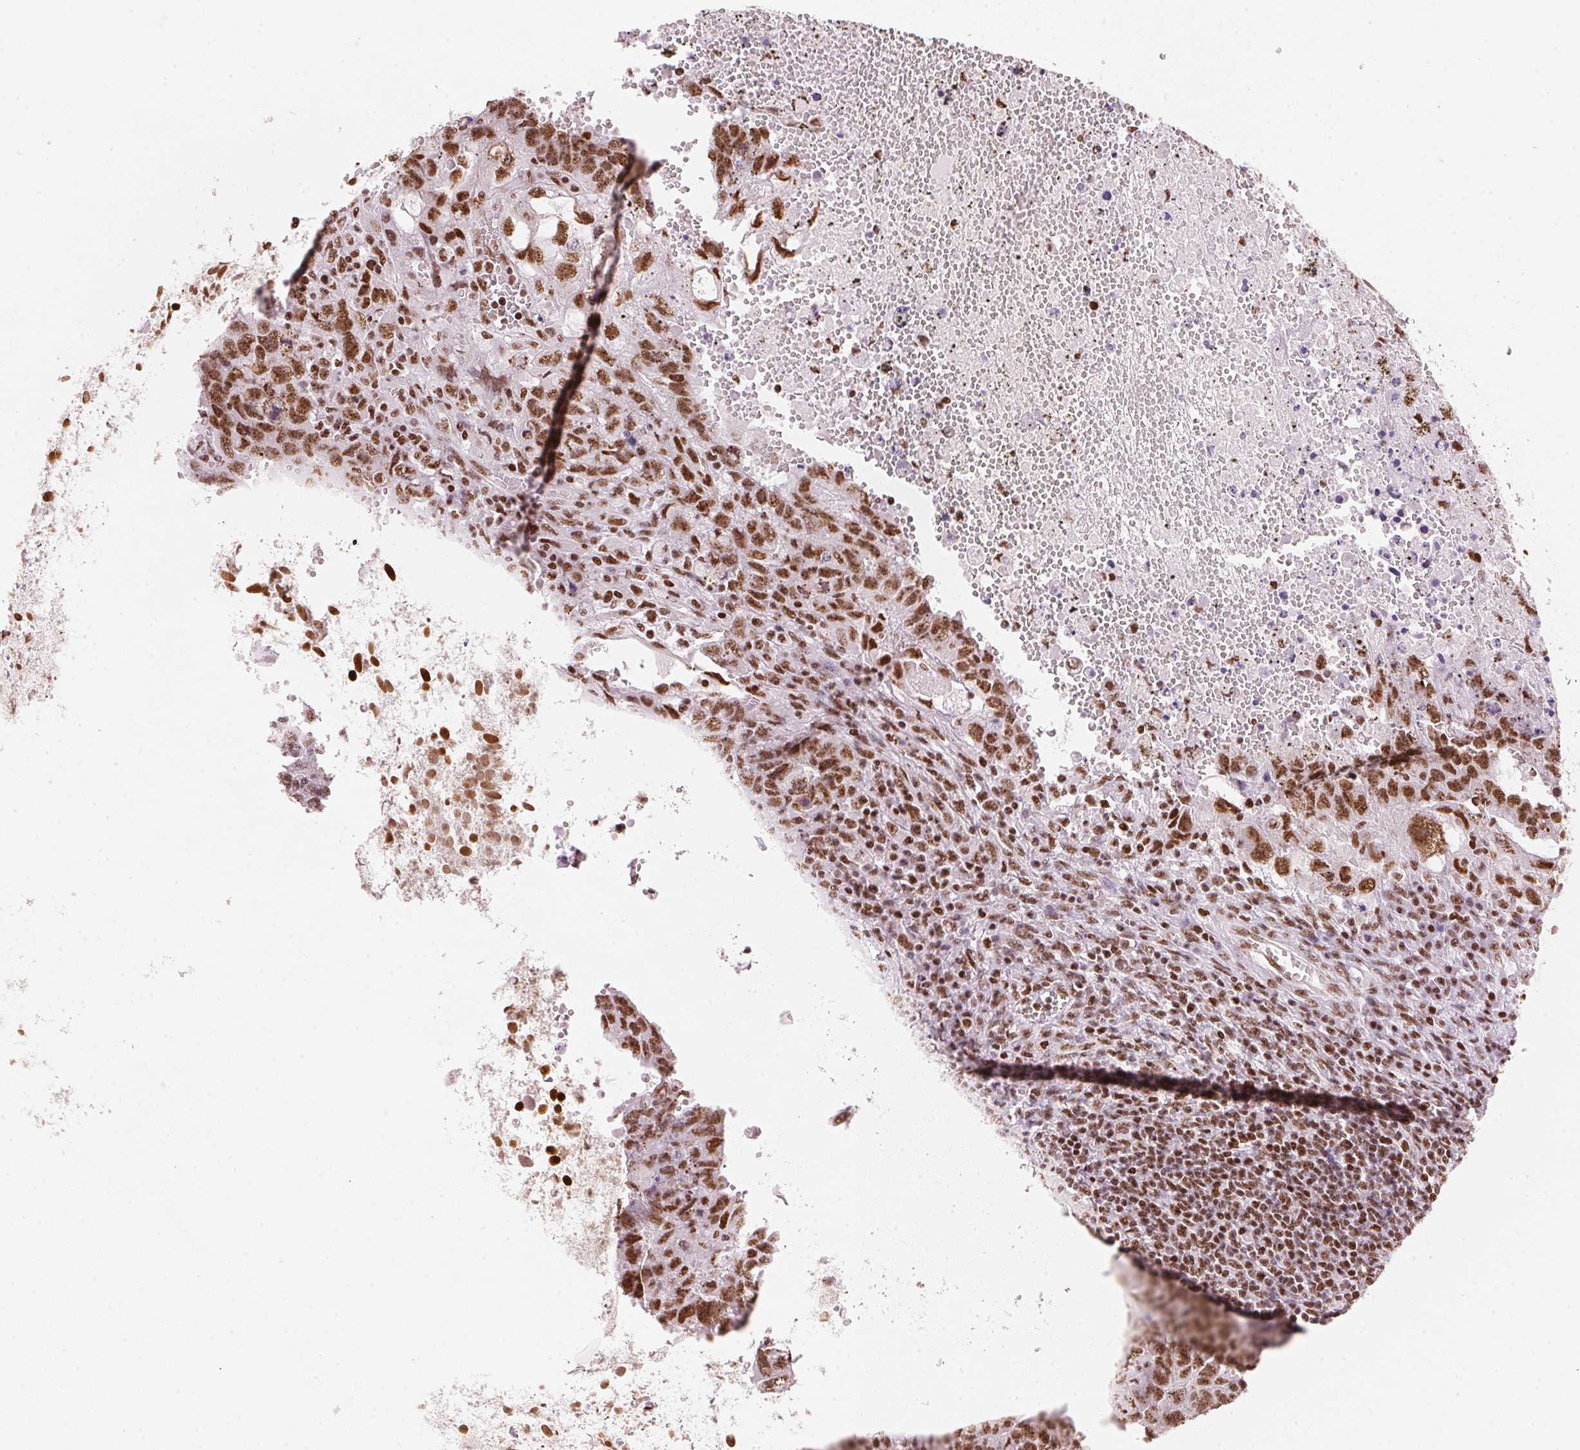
{"staining": {"intensity": "strong", "quantity": ">75%", "location": "nuclear"}, "tissue": "testis cancer", "cell_type": "Tumor cells", "image_type": "cancer", "snomed": [{"axis": "morphology", "description": "Carcinoma, Embryonal, NOS"}, {"axis": "topography", "description": "Testis"}], "caption": "This image reveals immunohistochemistry (IHC) staining of human testis cancer, with high strong nuclear positivity in about >75% of tumor cells.", "gene": "NXF1", "patient": {"sex": "male", "age": 26}}